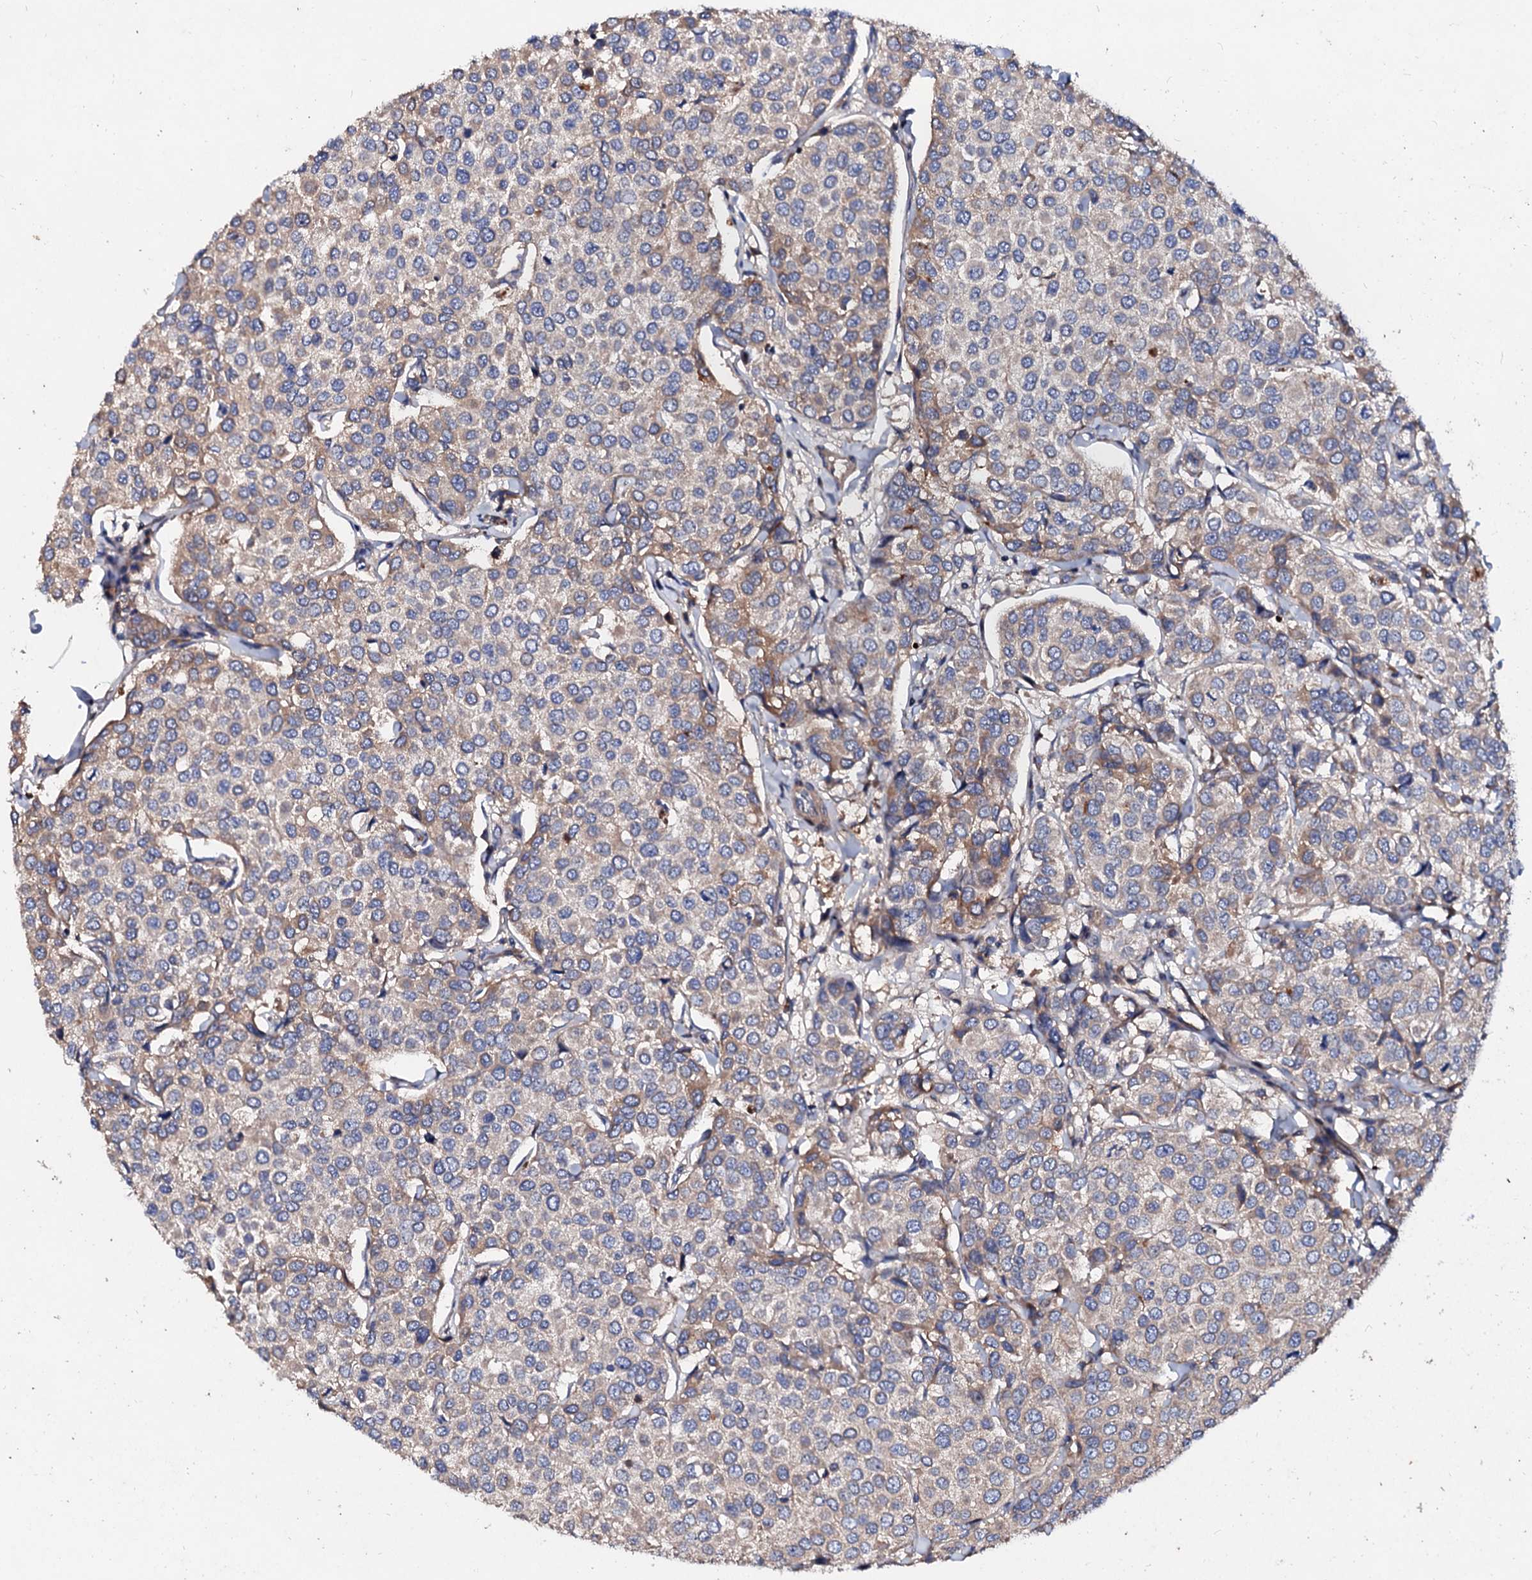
{"staining": {"intensity": "moderate", "quantity": "<25%", "location": "cytoplasmic/membranous"}, "tissue": "breast cancer", "cell_type": "Tumor cells", "image_type": "cancer", "snomed": [{"axis": "morphology", "description": "Duct carcinoma"}, {"axis": "topography", "description": "Breast"}], "caption": "IHC (DAB (3,3'-diaminobenzidine)) staining of human invasive ductal carcinoma (breast) shows moderate cytoplasmic/membranous protein staining in about <25% of tumor cells.", "gene": "FIBIN", "patient": {"sex": "female", "age": 55}}